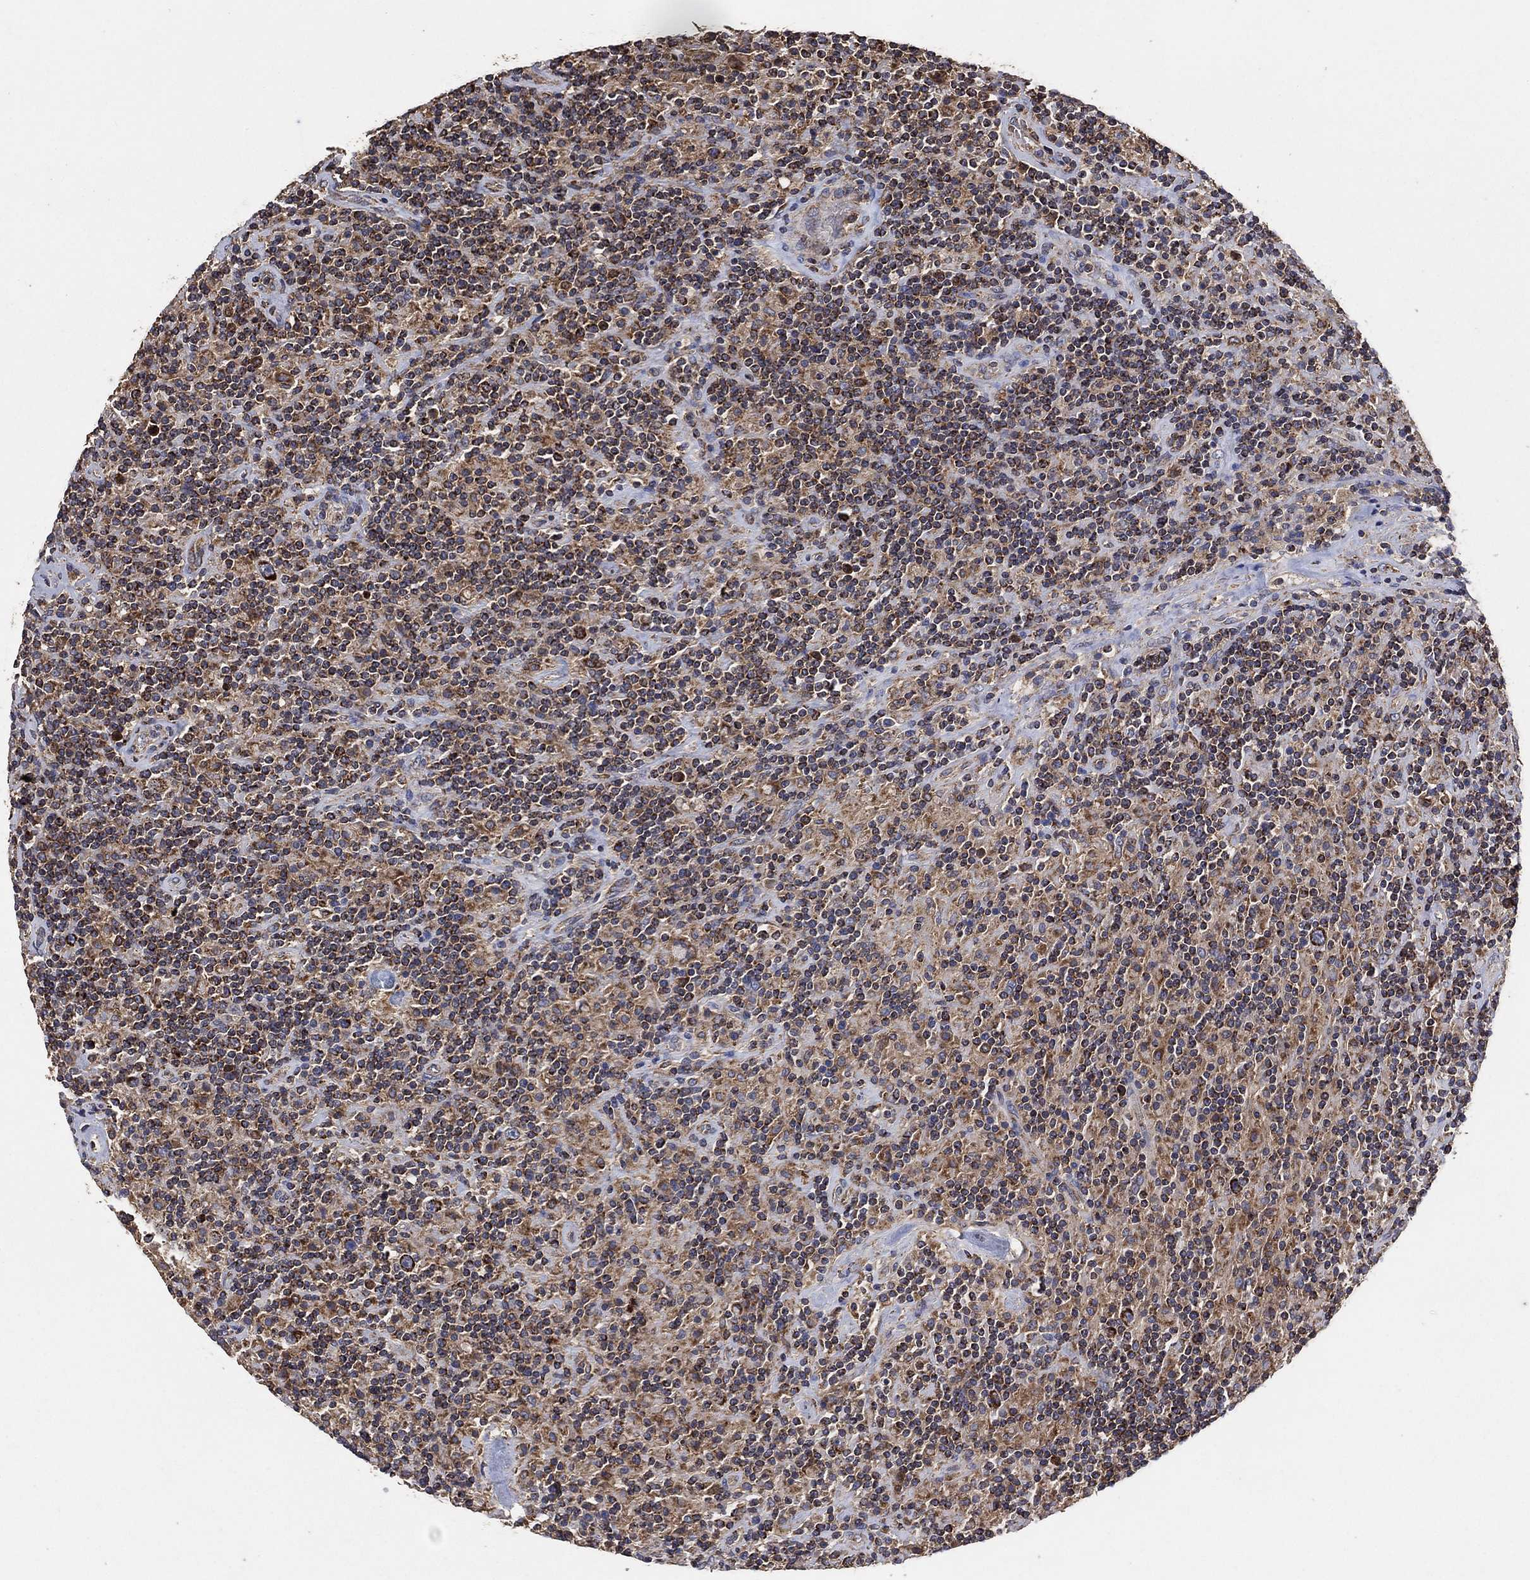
{"staining": {"intensity": "moderate", "quantity": "<25%", "location": "cytoplasmic/membranous"}, "tissue": "lymphoma", "cell_type": "Tumor cells", "image_type": "cancer", "snomed": [{"axis": "morphology", "description": "Hodgkin's disease, NOS"}, {"axis": "topography", "description": "Lymph node"}], "caption": "Human lymphoma stained for a protein (brown) demonstrates moderate cytoplasmic/membranous positive staining in about <25% of tumor cells.", "gene": "LIMD1", "patient": {"sex": "male", "age": 70}}